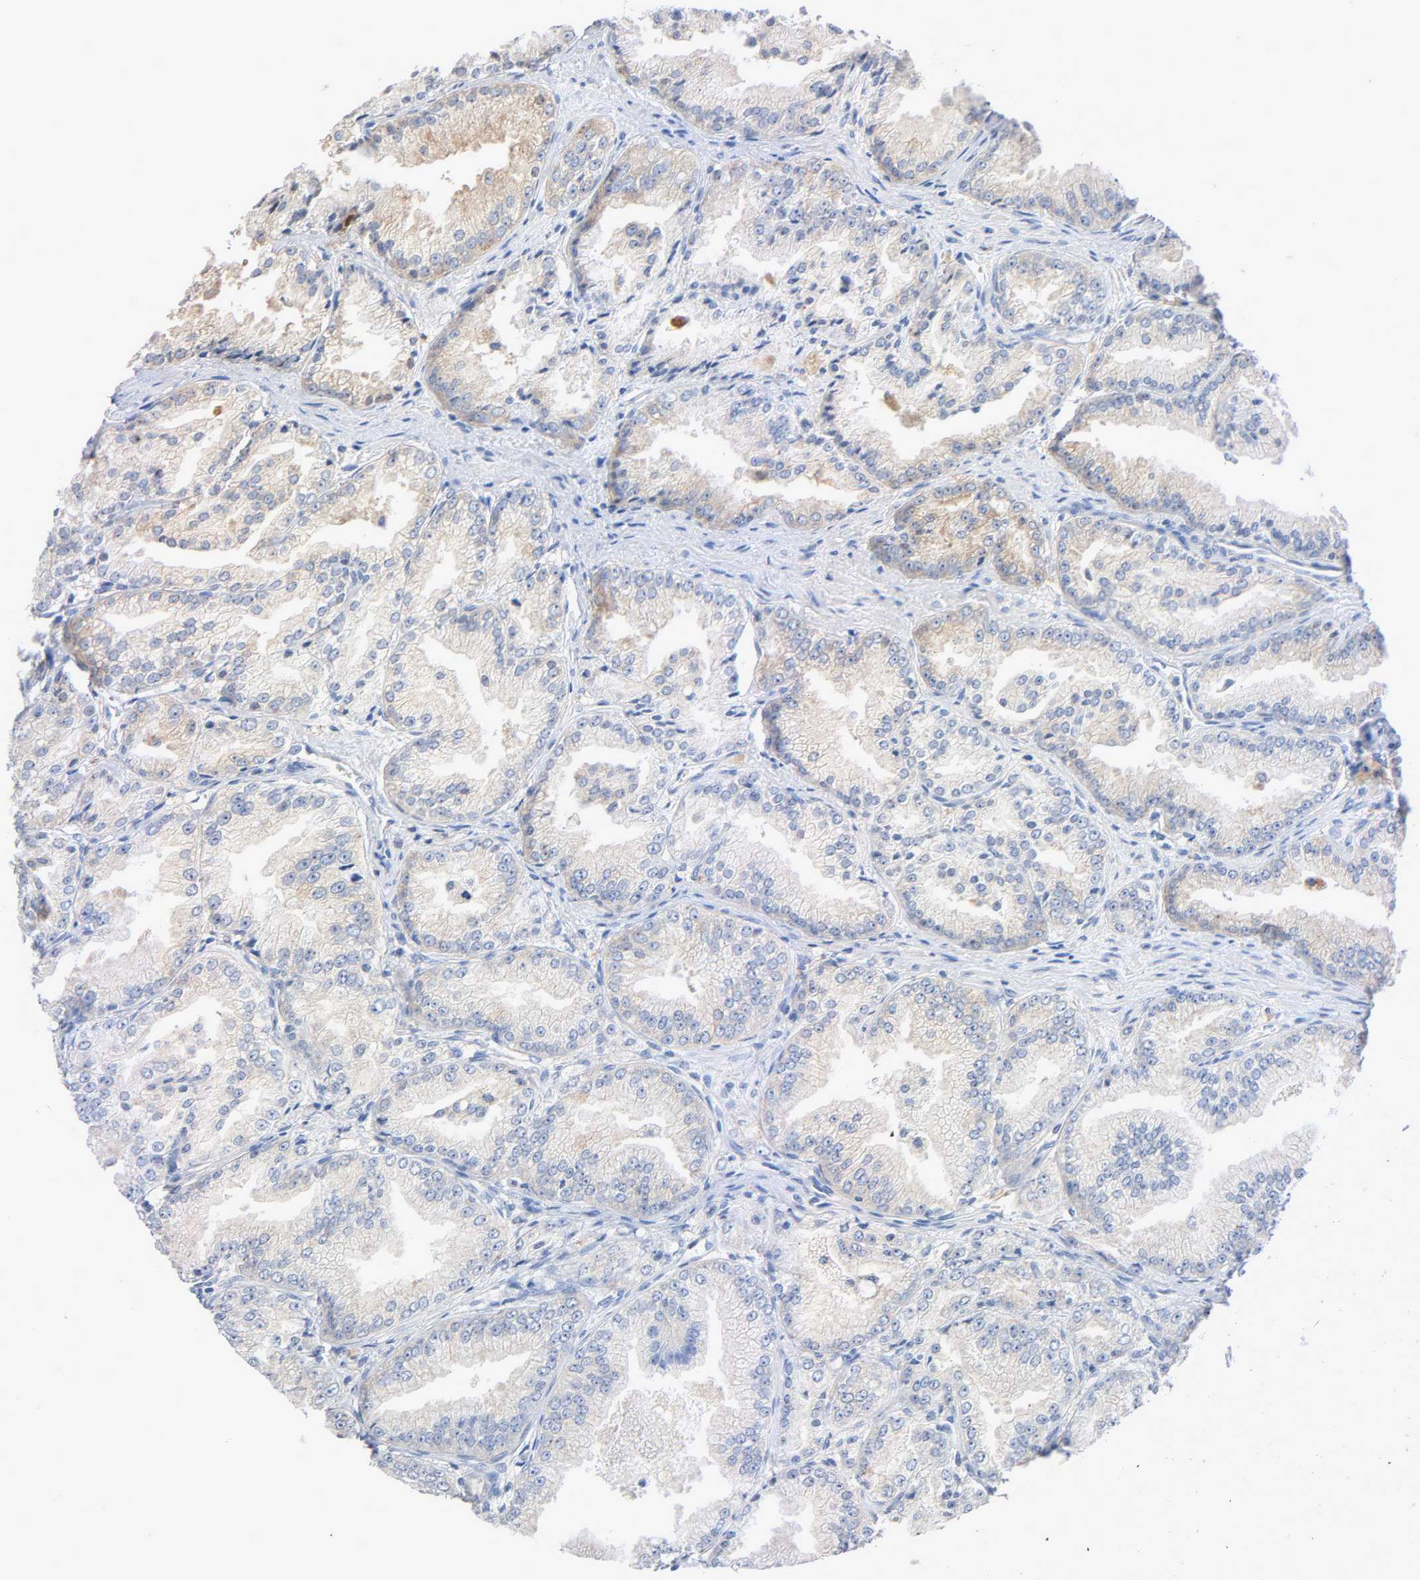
{"staining": {"intensity": "weak", "quantity": "<25%", "location": "cytoplasmic/membranous"}, "tissue": "prostate cancer", "cell_type": "Tumor cells", "image_type": "cancer", "snomed": [{"axis": "morphology", "description": "Adenocarcinoma, High grade"}, {"axis": "topography", "description": "Prostate"}], "caption": "A high-resolution micrograph shows IHC staining of prostate adenocarcinoma (high-grade), which demonstrates no significant expression in tumor cells. The staining is performed using DAB (3,3'-diaminobenzidine) brown chromogen with nuclei counter-stained in using hematoxylin.", "gene": "MALT1", "patient": {"sex": "male", "age": 61}}